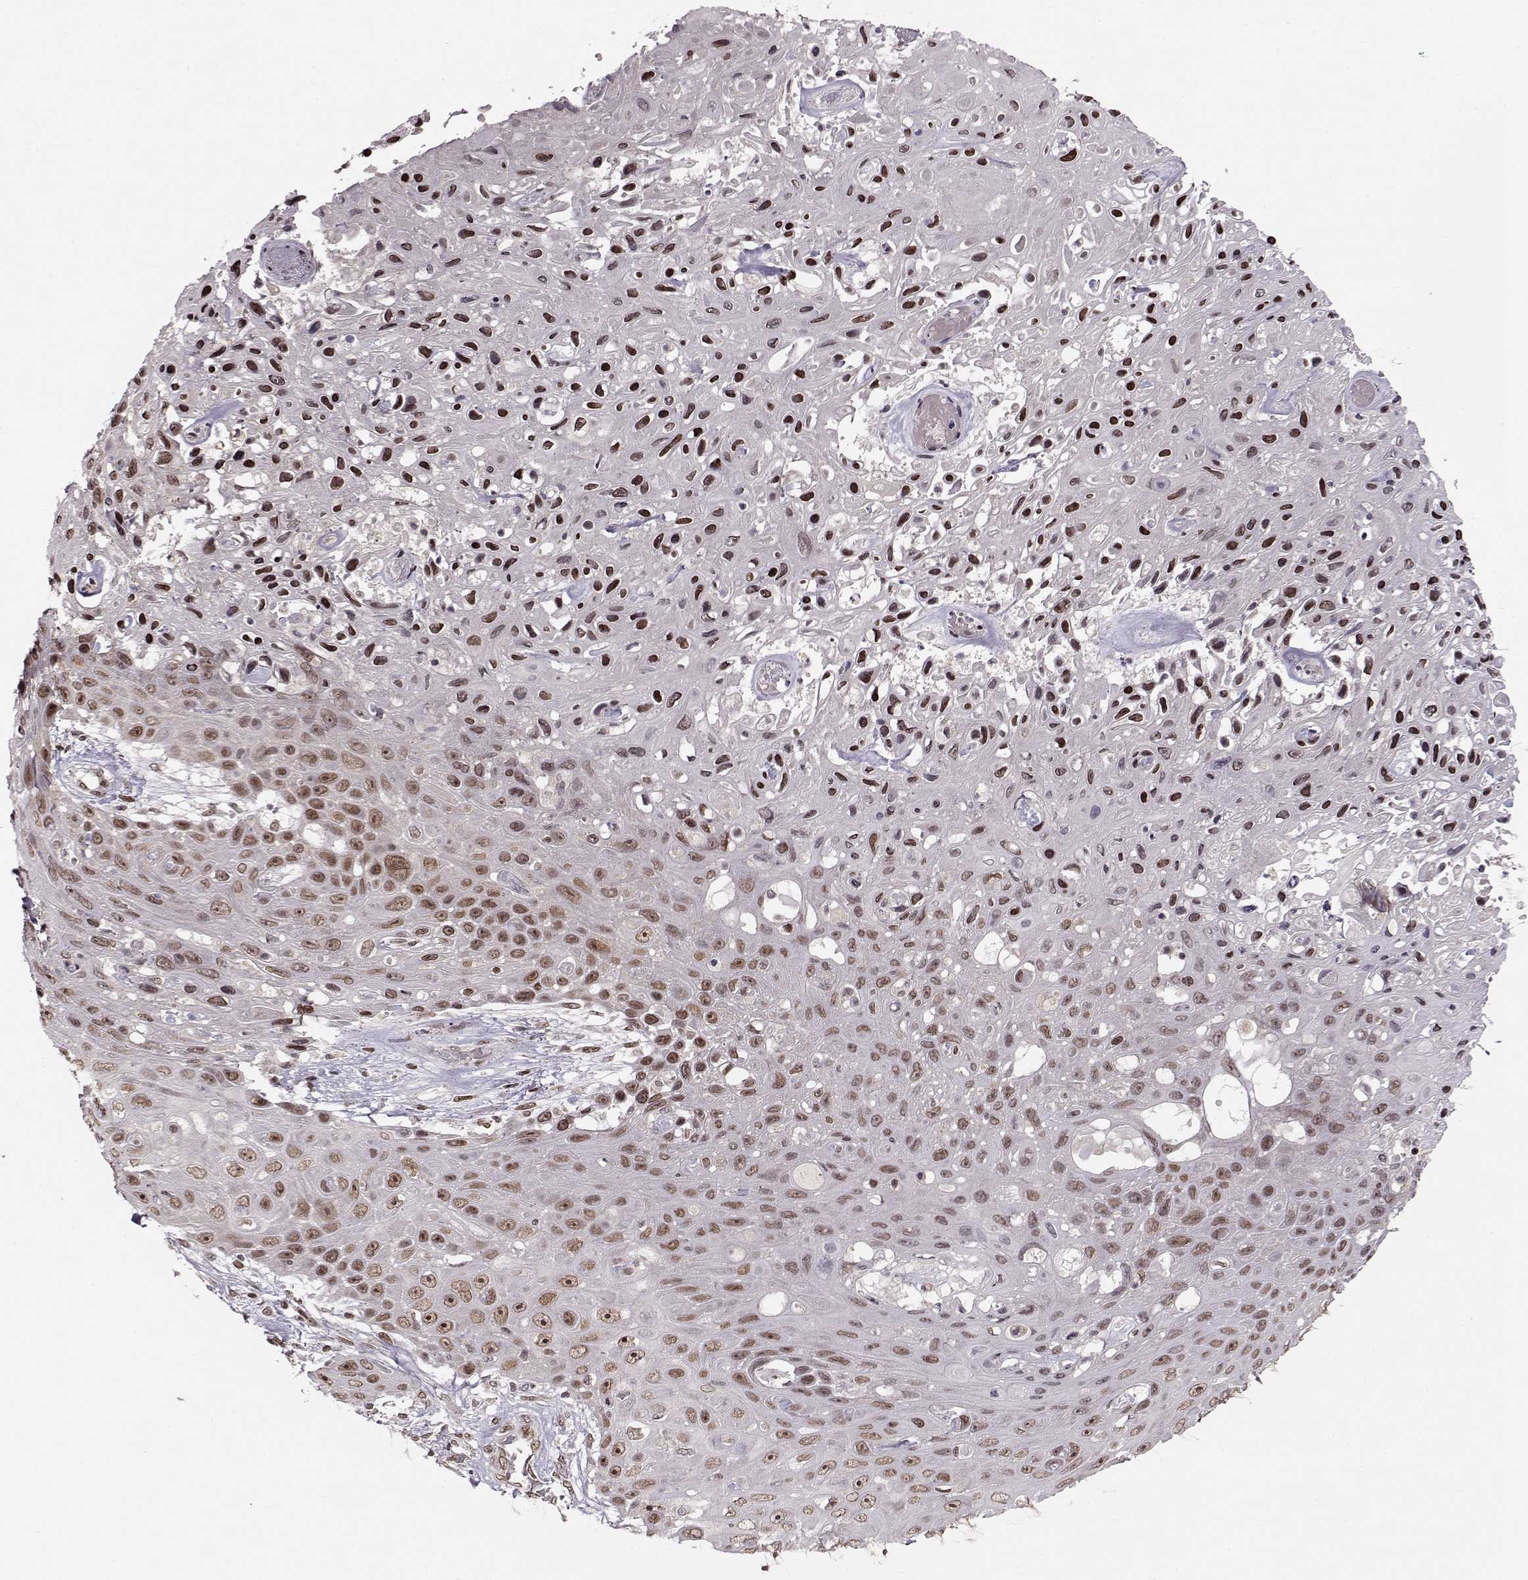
{"staining": {"intensity": "weak", "quantity": ">75%", "location": "nuclear"}, "tissue": "skin cancer", "cell_type": "Tumor cells", "image_type": "cancer", "snomed": [{"axis": "morphology", "description": "Squamous cell carcinoma, NOS"}, {"axis": "topography", "description": "Skin"}], "caption": "A high-resolution histopathology image shows IHC staining of skin squamous cell carcinoma, which shows weak nuclear staining in approximately >75% of tumor cells.", "gene": "RAI1", "patient": {"sex": "male", "age": 82}}